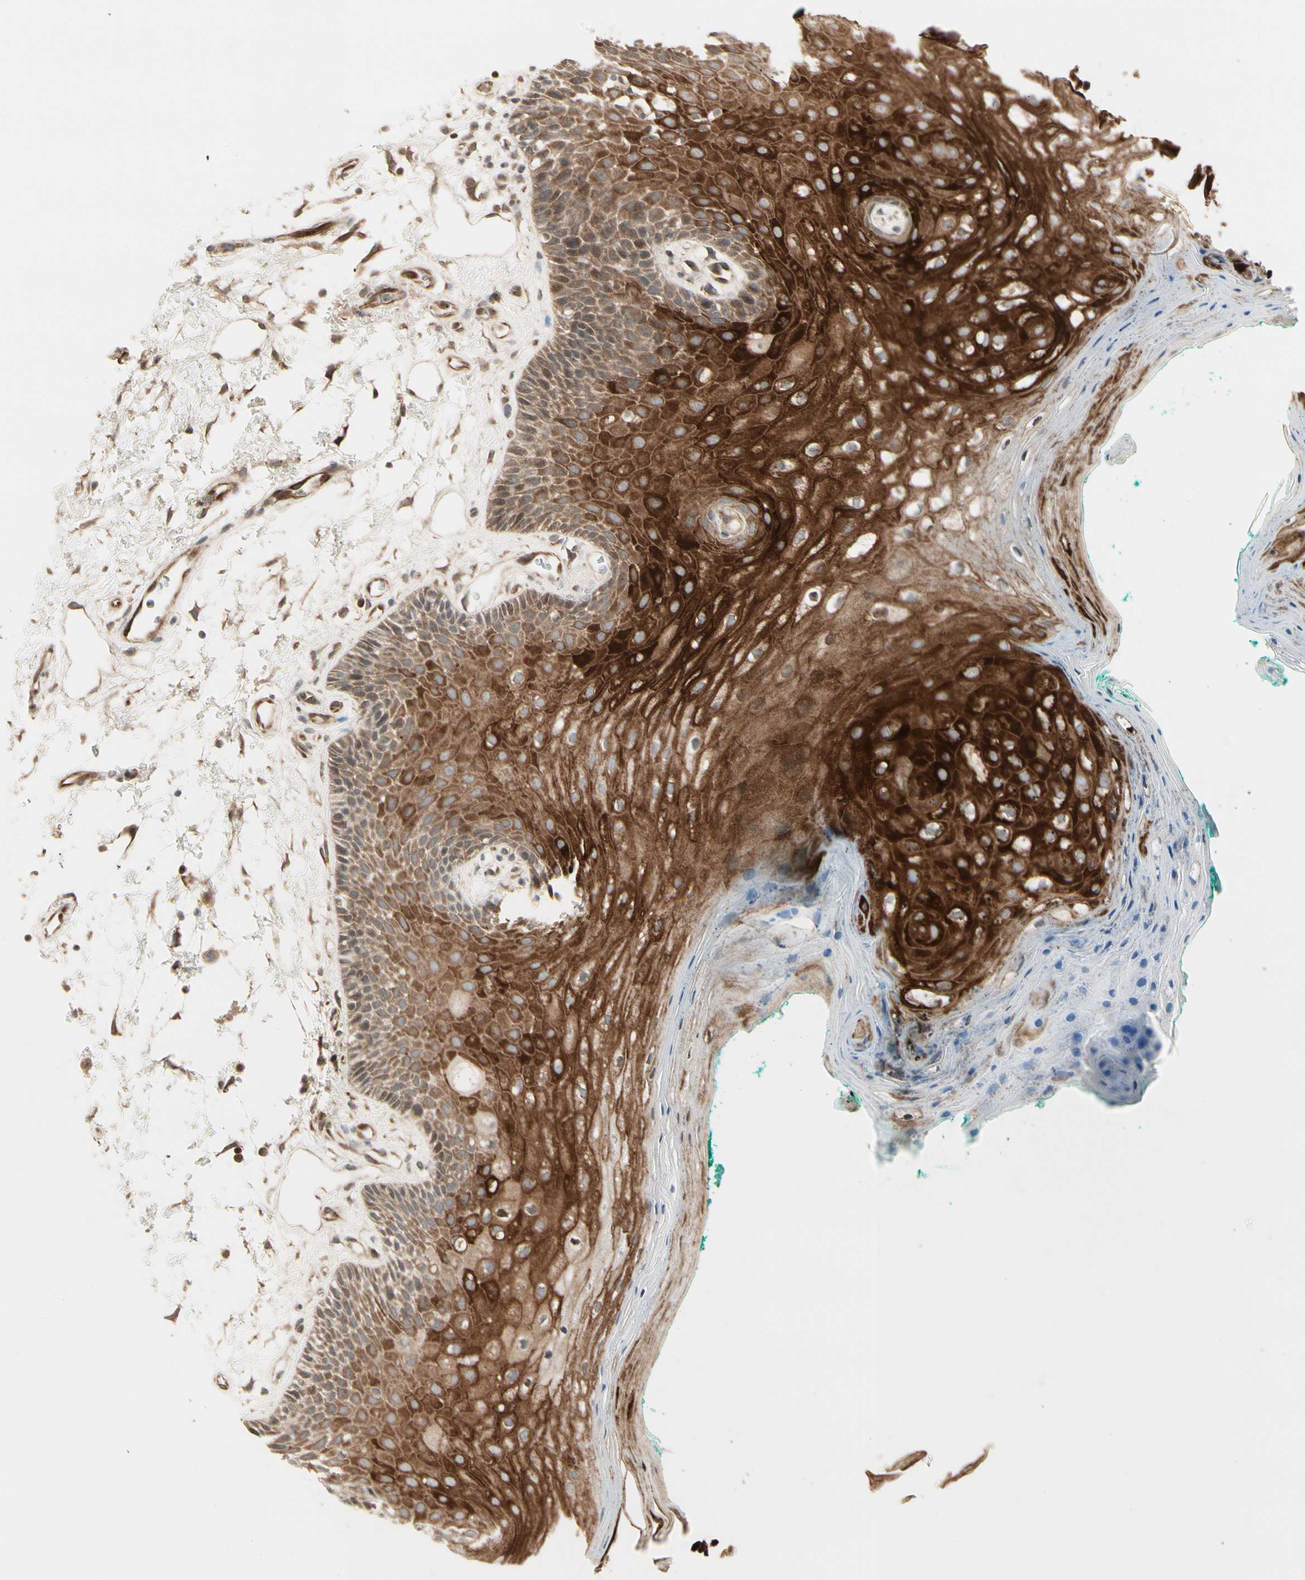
{"staining": {"intensity": "strong", "quantity": ">75%", "location": "cytoplasmic/membranous"}, "tissue": "oral mucosa", "cell_type": "Squamous epithelial cells", "image_type": "normal", "snomed": [{"axis": "morphology", "description": "Normal tissue, NOS"}, {"axis": "topography", "description": "Skeletal muscle"}, {"axis": "topography", "description": "Oral tissue"}, {"axis": "topography", "description": "Peripheral nerve tissue"}], "caption": "A brown stain labels strong cytoplasmic/membranous positivity of a protein in squamous epithelial cells of normal human oral mucosa. The staining was performed using DAB (3,3'-diaminobenzidine), with brown indicating positive protein expression. Nuclei are stained blue with hematoxylin.", "gene": "SVBP", "patient": {"sex": "female", "age": 84}}